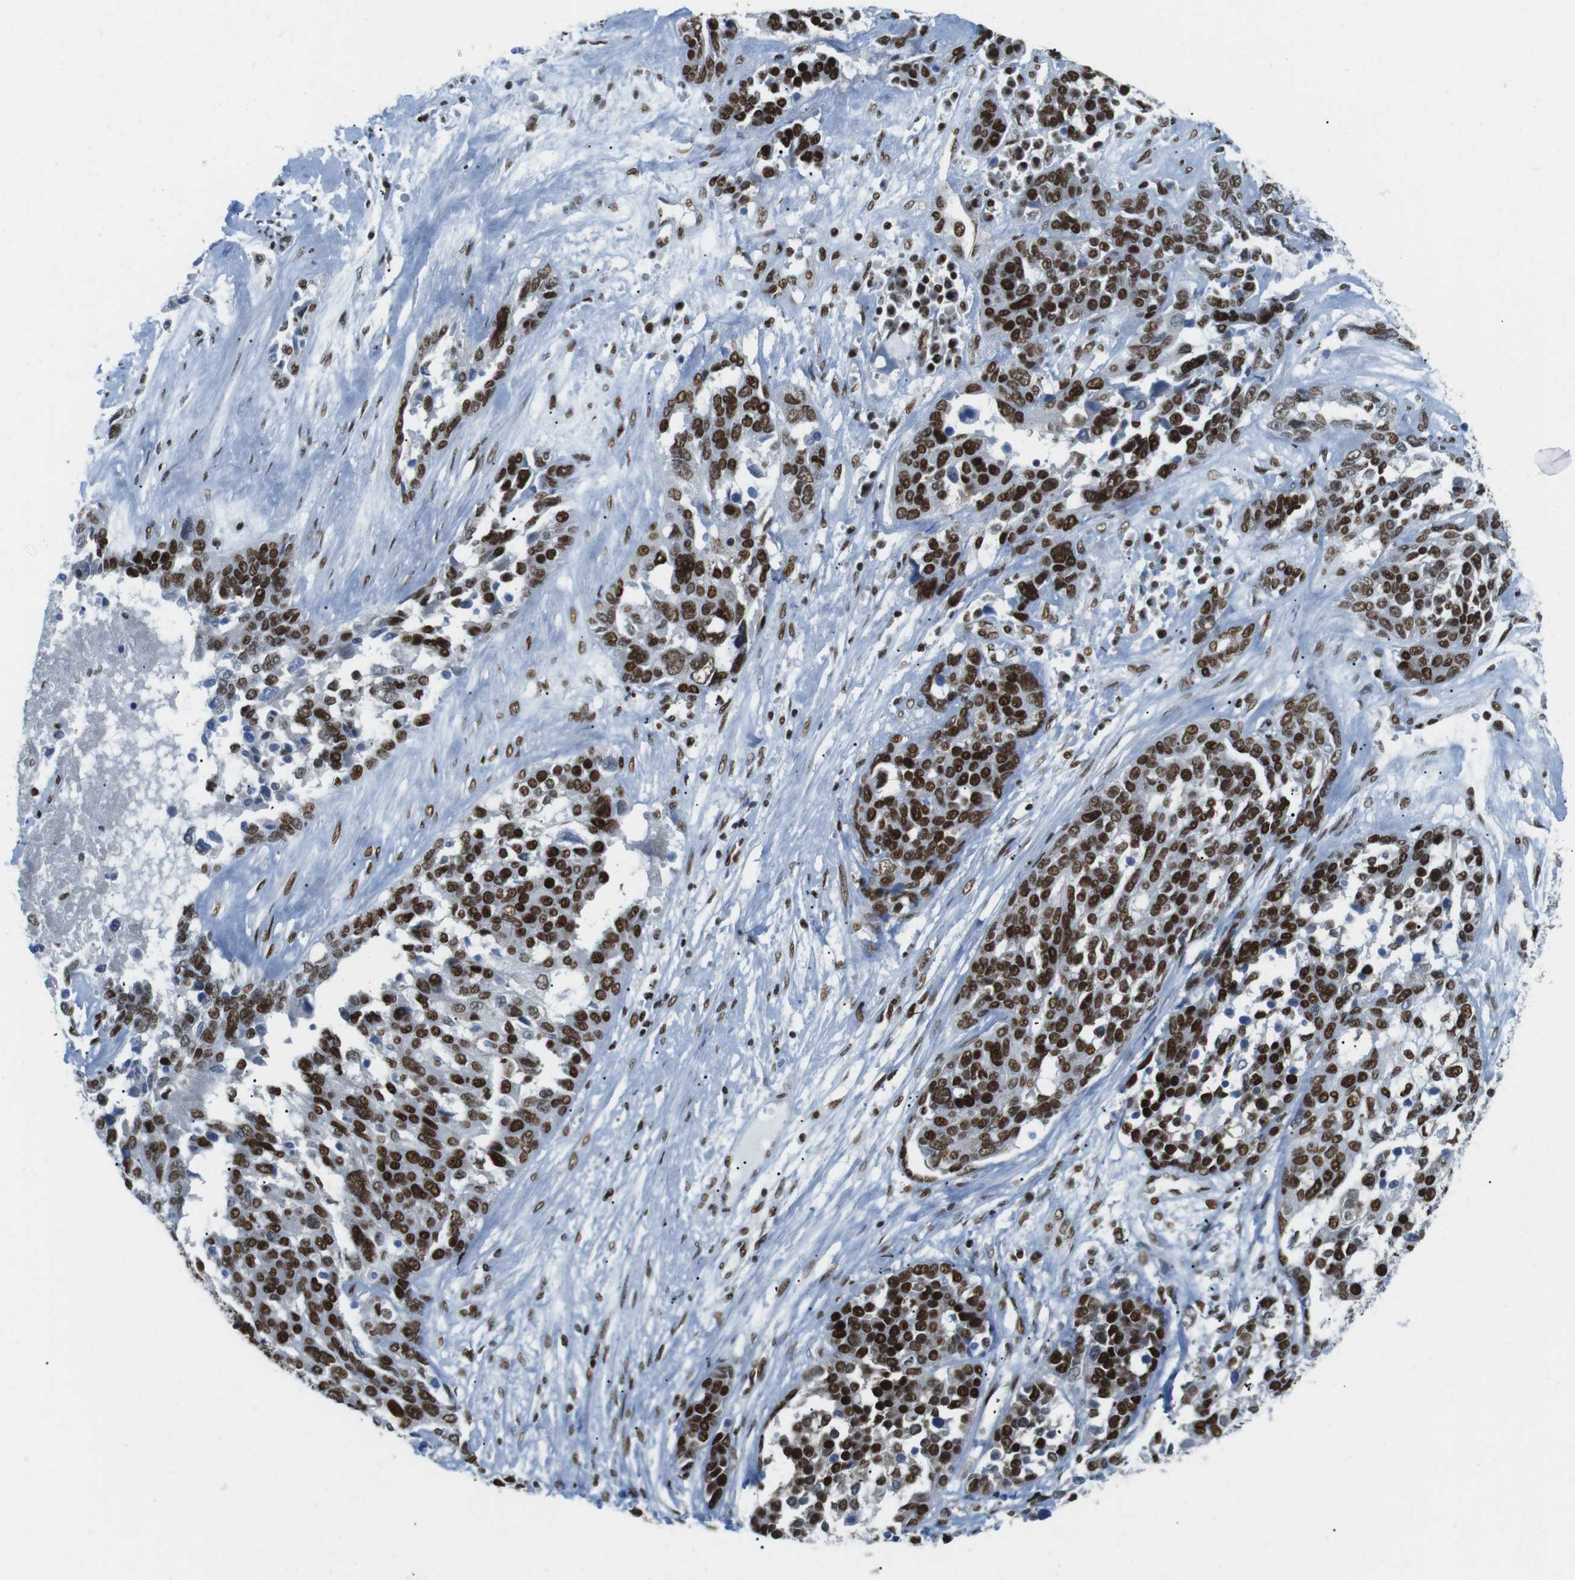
{"staining": {"intensity": "strong", "quantity": ">75%", "location": "nuclear"}, "tissue": "ovarian cancer", "cell_type": "Tumor cells", "image_type": "cancer", "snomed": [{"axis": "morphology", "description": "Cystadenocarcinoma, serous, NOS"}, {"axis": "topography", "description": "Ovary"}], "caption": "Strong nuclear staining for a protein is identified in approximately >75% of tumor cells of ovarian cancer (serous cystadenocarcinoma) using immunohistochemistry (IHC).", "gene": "ARID1A", "patient": {"sex": "female", "age": 44}}